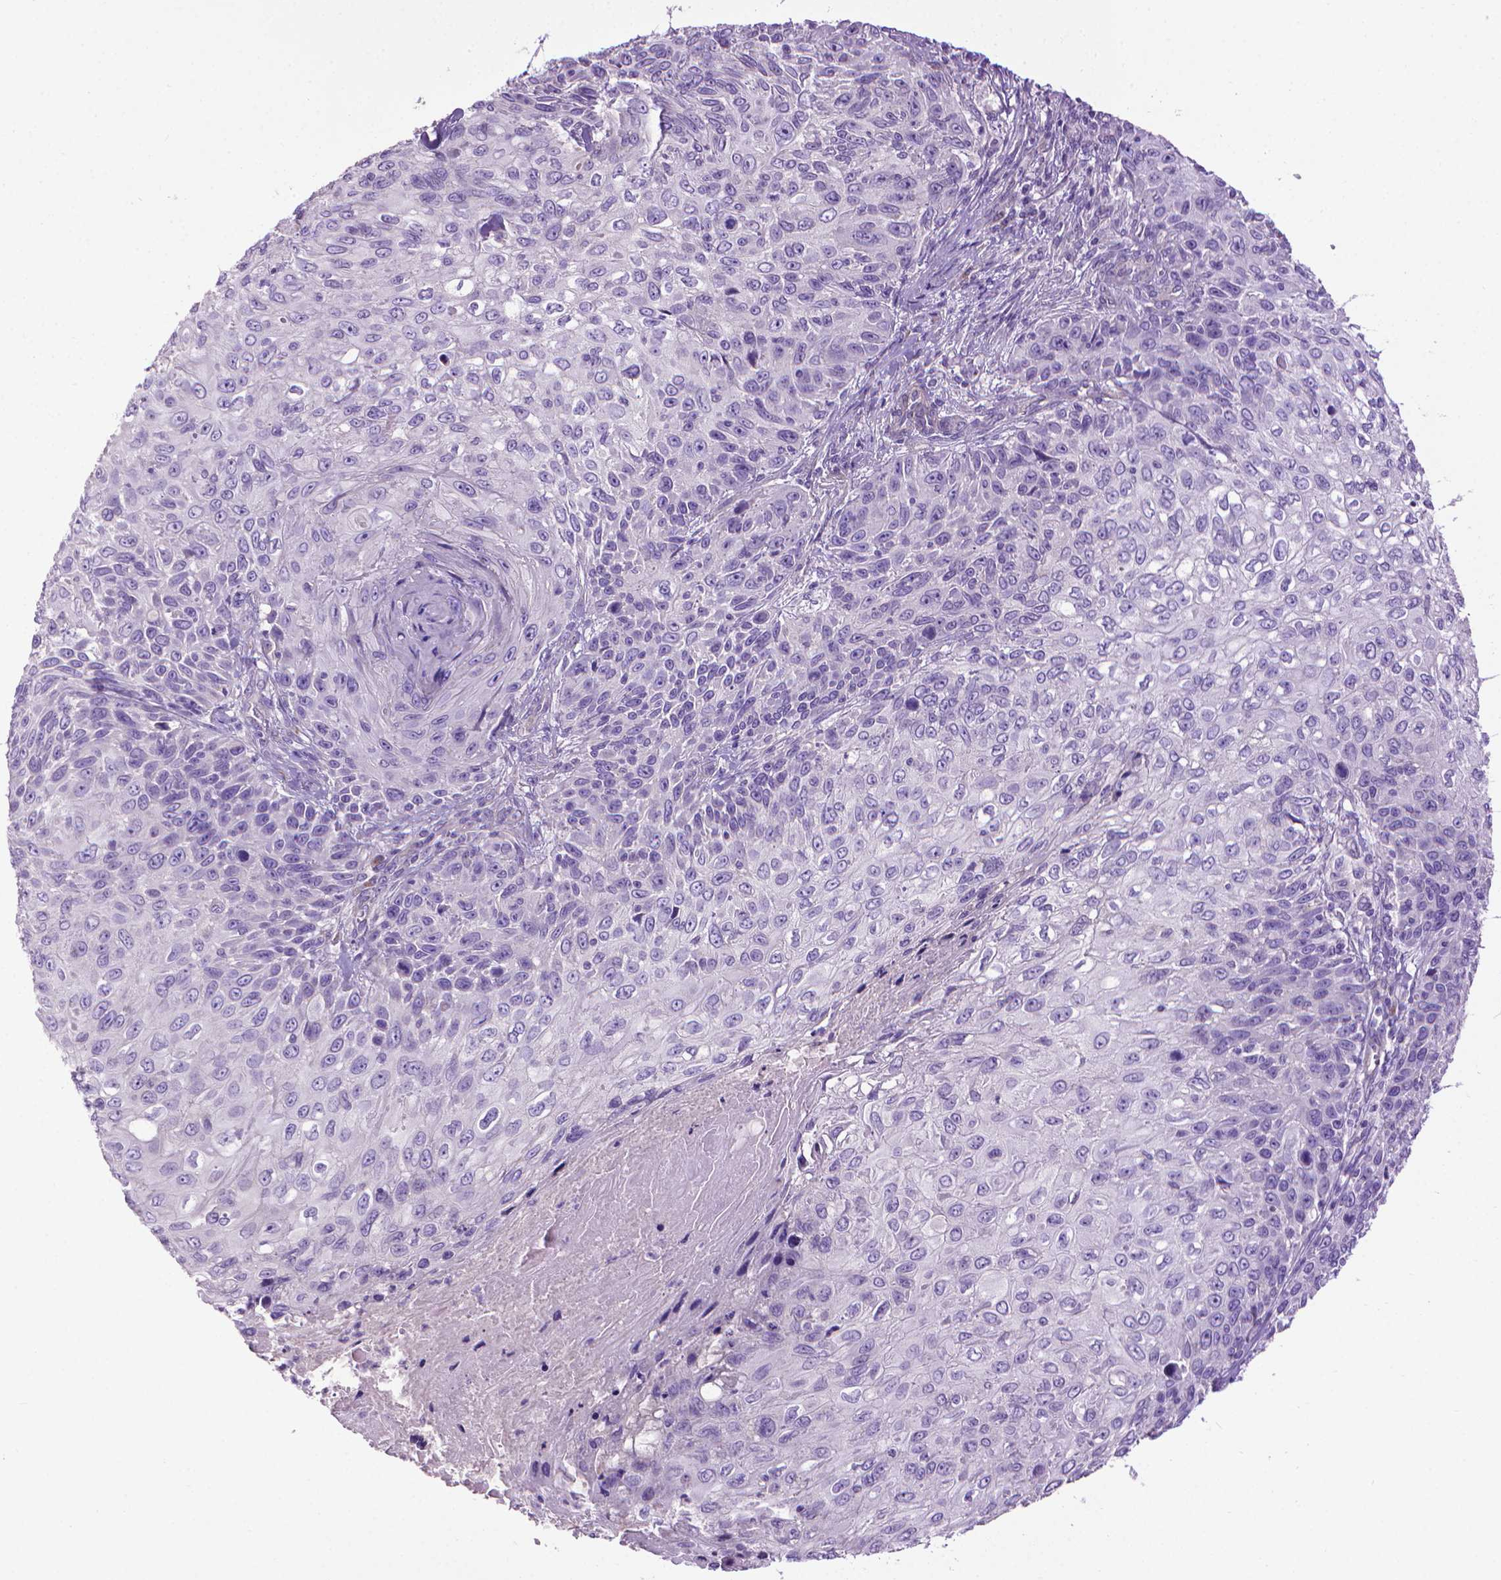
{"staining": {"intensity": "negative", "quantity": "none", "location": "none"}, "tissue": "skin cancer", "cell_type": "Tumor cells", "image_type": "cancer", "snomed": [{"axis": "morphology", "description": "Squamous cell carcinoma, NOS"}, {"axis": "topography", "description": "Skin"}], "caption": "Immunohistochemistry (IHC) histopathology image of neoplastic tissue: human skin cancer stained with DAB (3,3'-diaminobenzidine) displays no significant protein staining in tumor cells.", "gene": "AQP10", "patient": {"sex": "male", "age": 92}}